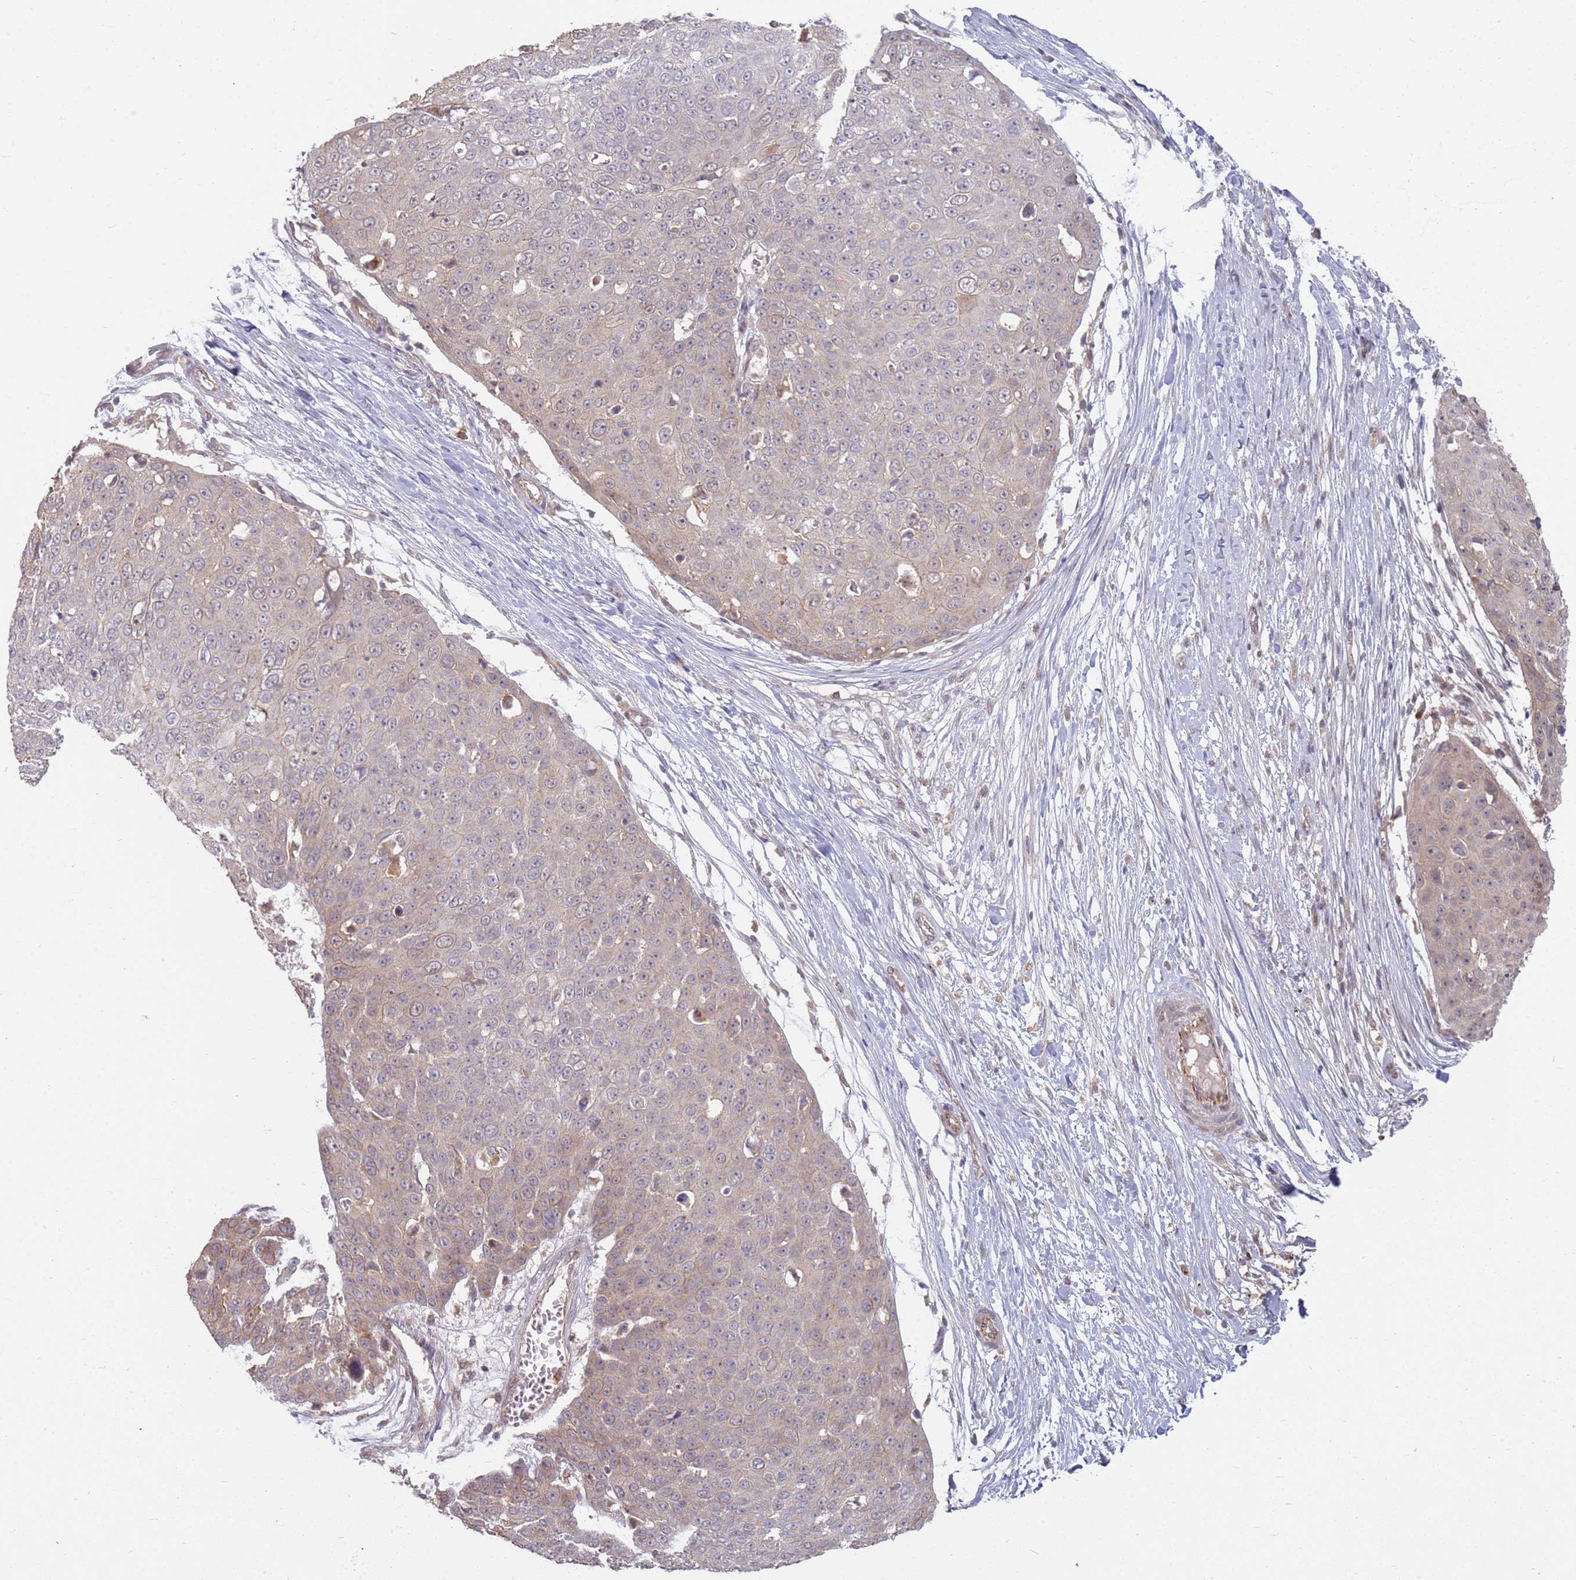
{"staining": {"intensity": "negative", "quantity": "none", "location": "none"}, "tissue": "skin cancer", "cell_type": "Tumor cells", "image_type": "cancer", "snomed": [{"axis": "morphology", "description": "Squamous cell carcinoma, NOS"}, {"axis": "topography", "description": "Skin"}], "caption": "The photomicrograph demonstrates no staining of tumor cells in skin squamous cell carcinoma.", "gene": "MPEG1", "patient": {"sex": "male", "age": 71}}